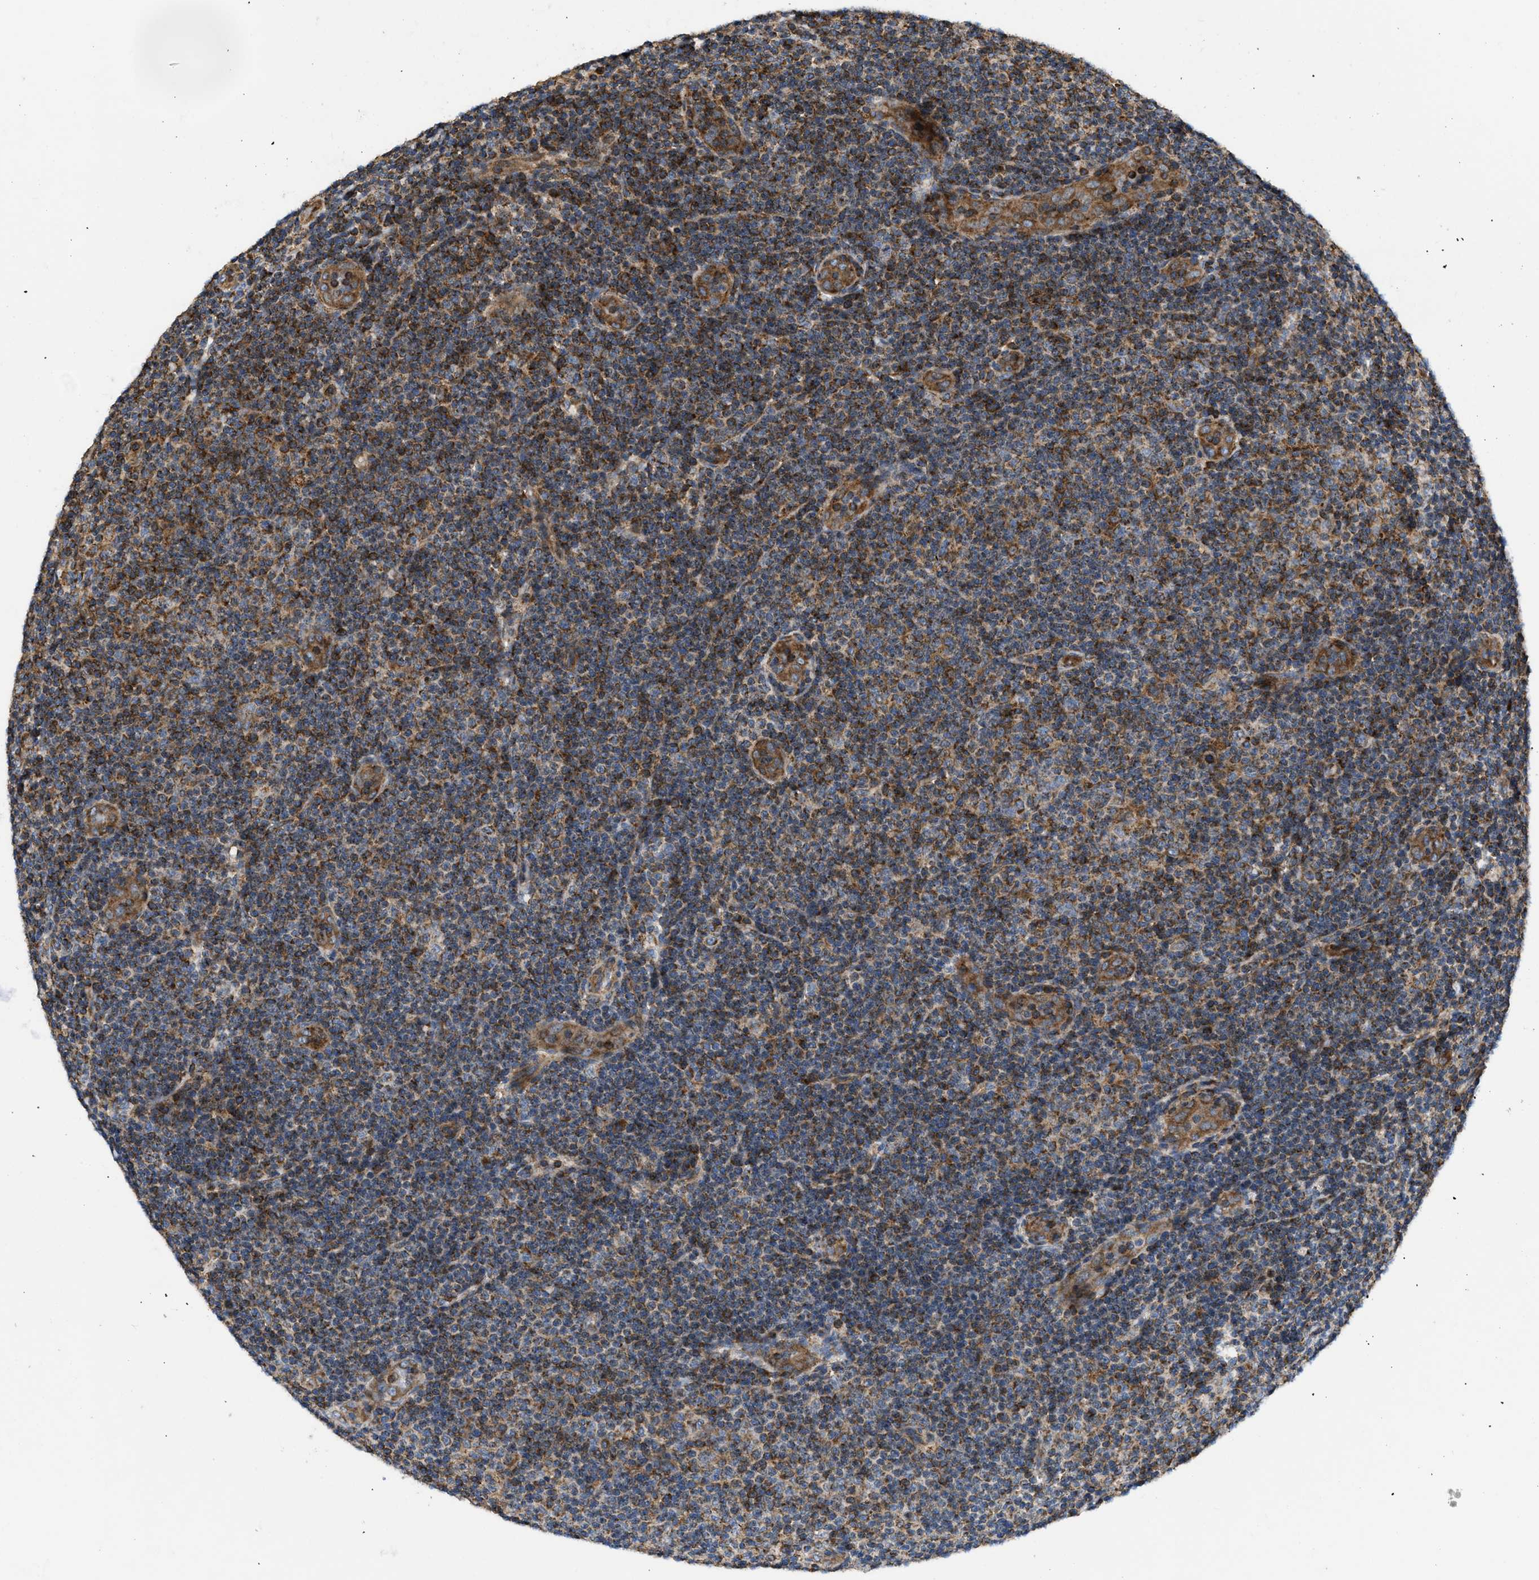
{"staining": {"intensity": "strong", "quantity": ">75%", "location": "cytoplasmic/membranous"}, "tissue": "lymphoma", "cell_type": "Tumor cells", "image_type": "cancer", "snomed": [{"axis": "morphology", "description": "Malignant lymphoma, non-Hodgkin's type, Low grade"}, {"axis": "topography", "description": "Lymph node"}], "caption": "Lymphoma tissue exhibits strong cytoplasmic/membranous positivity in approximately >75% of tumor cells", "gene": "OPTN", "patient": {"sex": "male", "age": 83}}